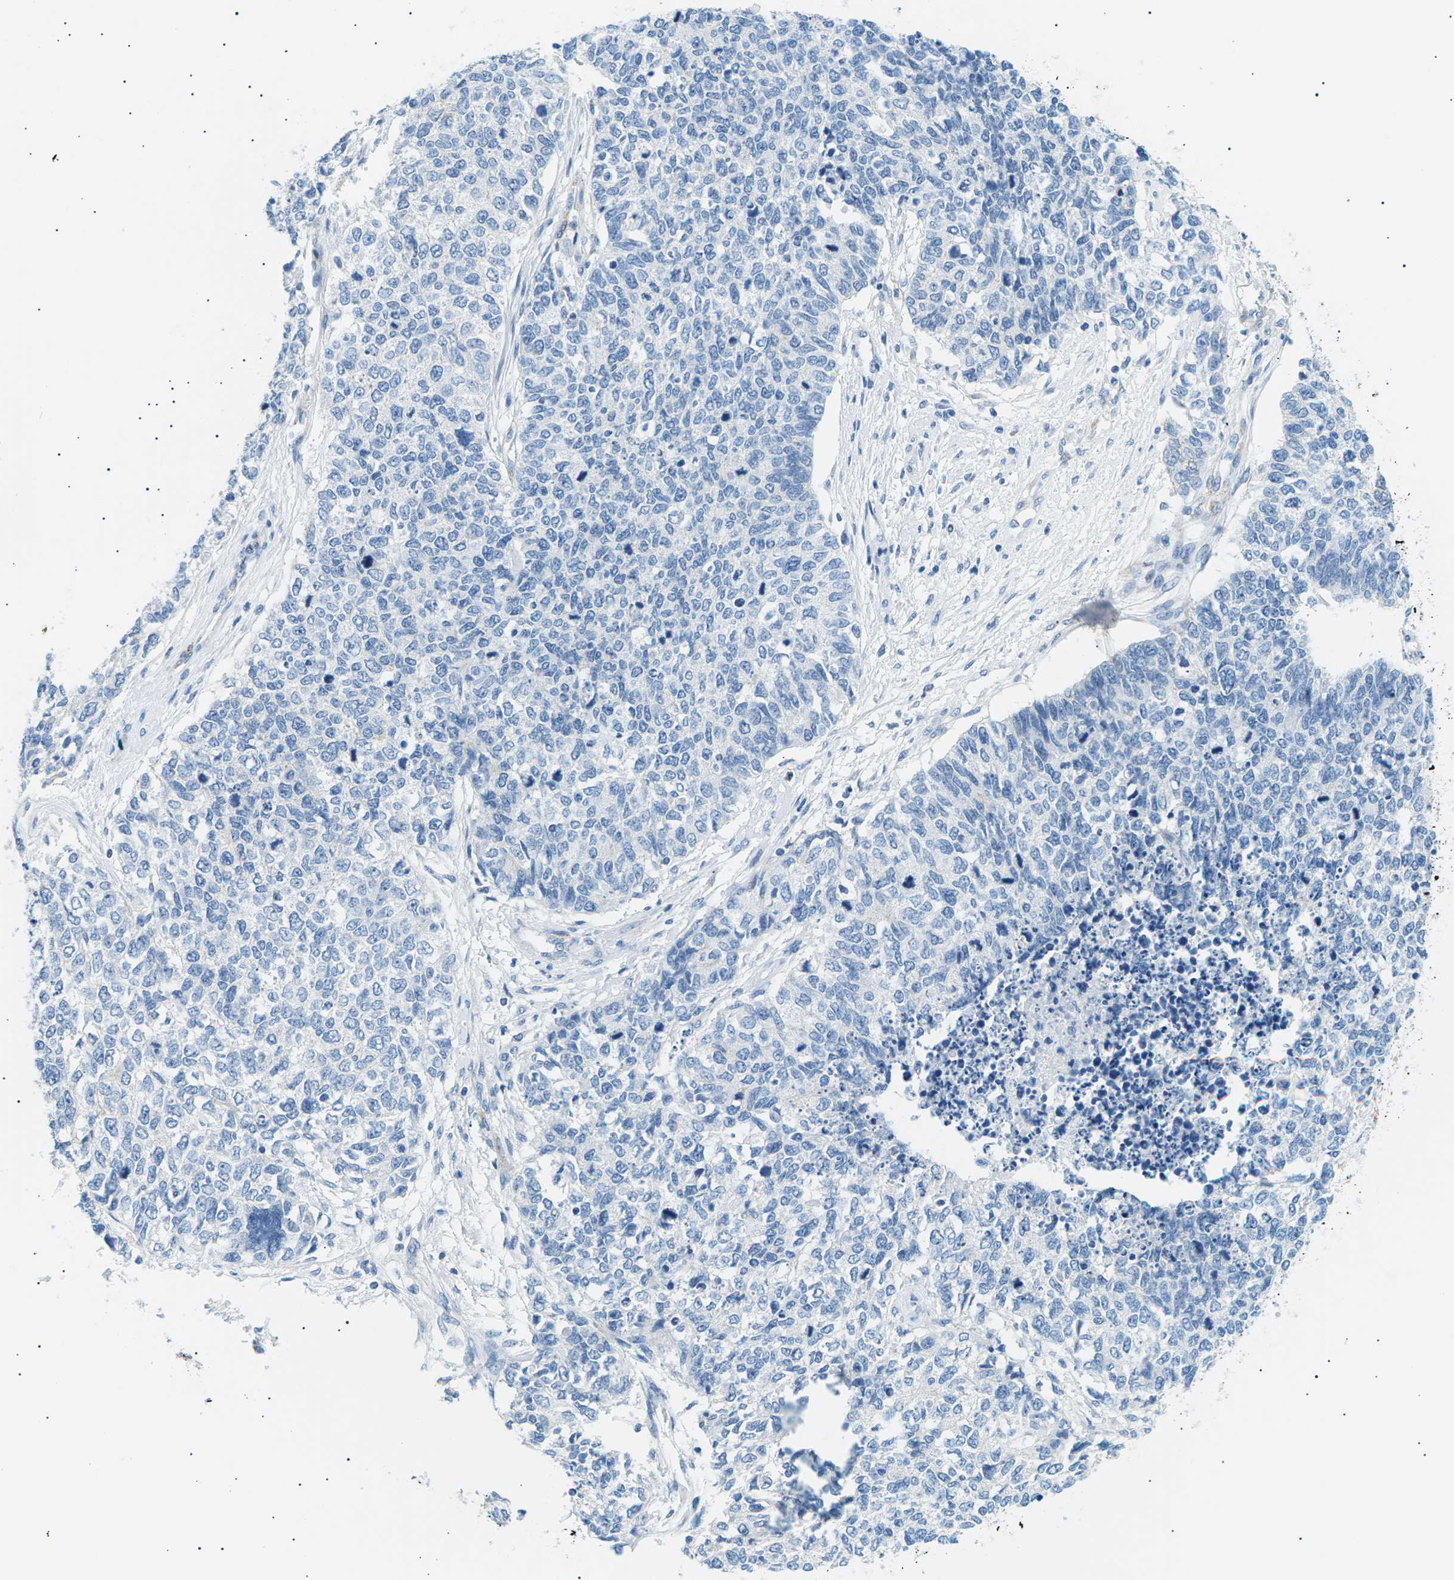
{"staining": {"intensity": "negative", "quantity": "none", "location": "none"}, "tissue": "cervical cancer", "cell_type": "Tumor cells", "image_type": "cancer", "snomed": [{"axis": "morphology", "description": "Squamous cell carcinoma, NOS"}, {"axis": "topography", "description": "Cervix"}], "caption": "High magnification brightfield microscopy of cervical cancer stained with DAB (brown) and counterstained with hematoxylin (blue): tumor cells show no significant positivity.", "gene": "SEPTIN5", "patient": {"sex": "female", "age": 63}}